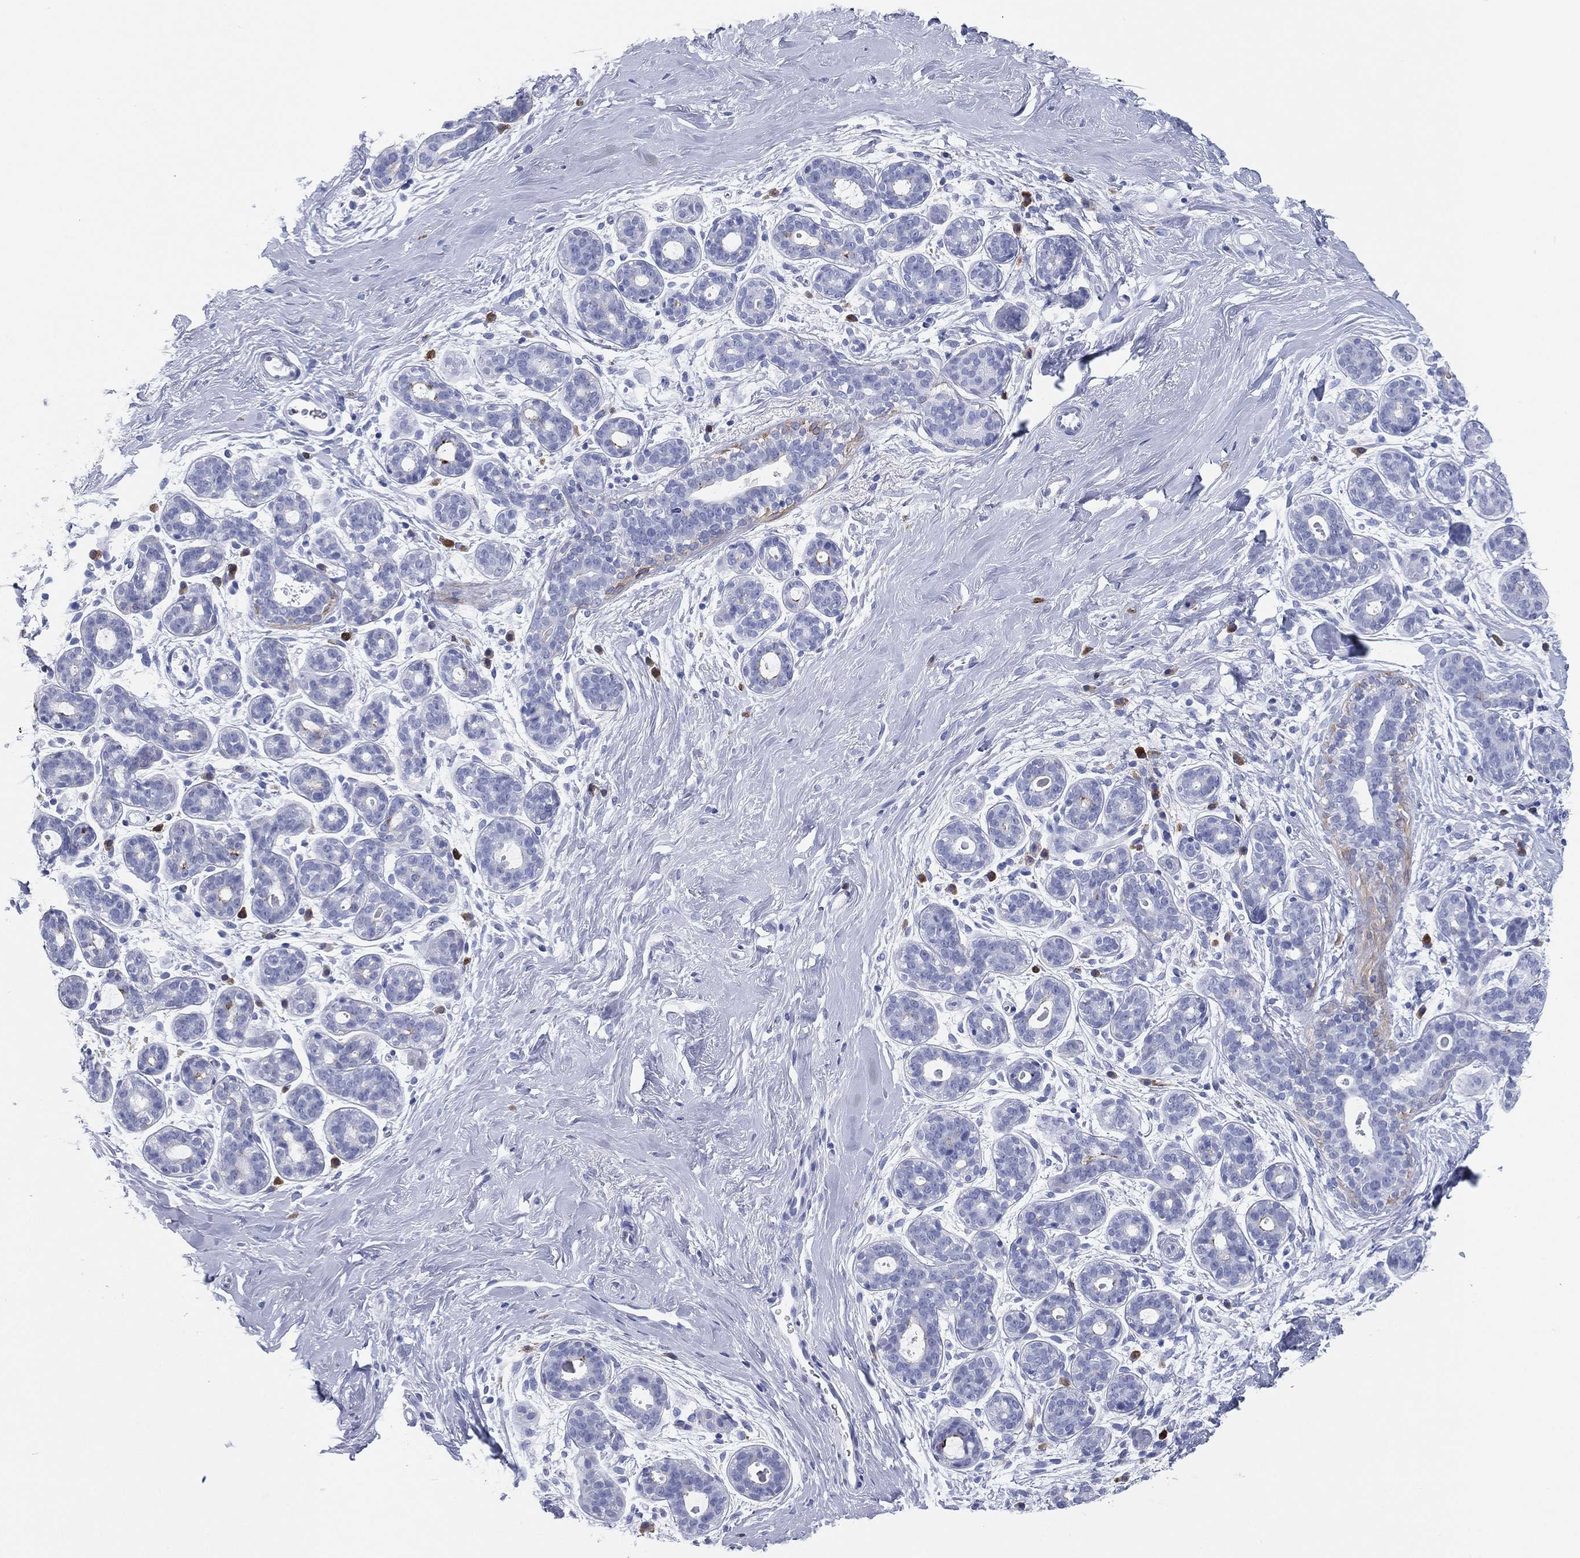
{"staining": {"intensity": "negative", "quantity": "none", "location": "none"}, "tissue": "breast", "cell_type": "Adipocytes", "image_type": "normal", "snomed": [{"axis": "morphology", "description": "Normal tissue, NOS"}, {"axis": "topography", "description": "Breast"}], "caption": "Immunohistochemistry image of benign breast: human breast stained with DAB exhibits no significant protein expression in adipocytes. The staining is performed using DAB (3,3'-diaminobenzidine) brown chromogen with nuclei counter-stained in using hematoxylin.", "gene": "CD79A", "patient": {"sex": "female", "age": 43}}